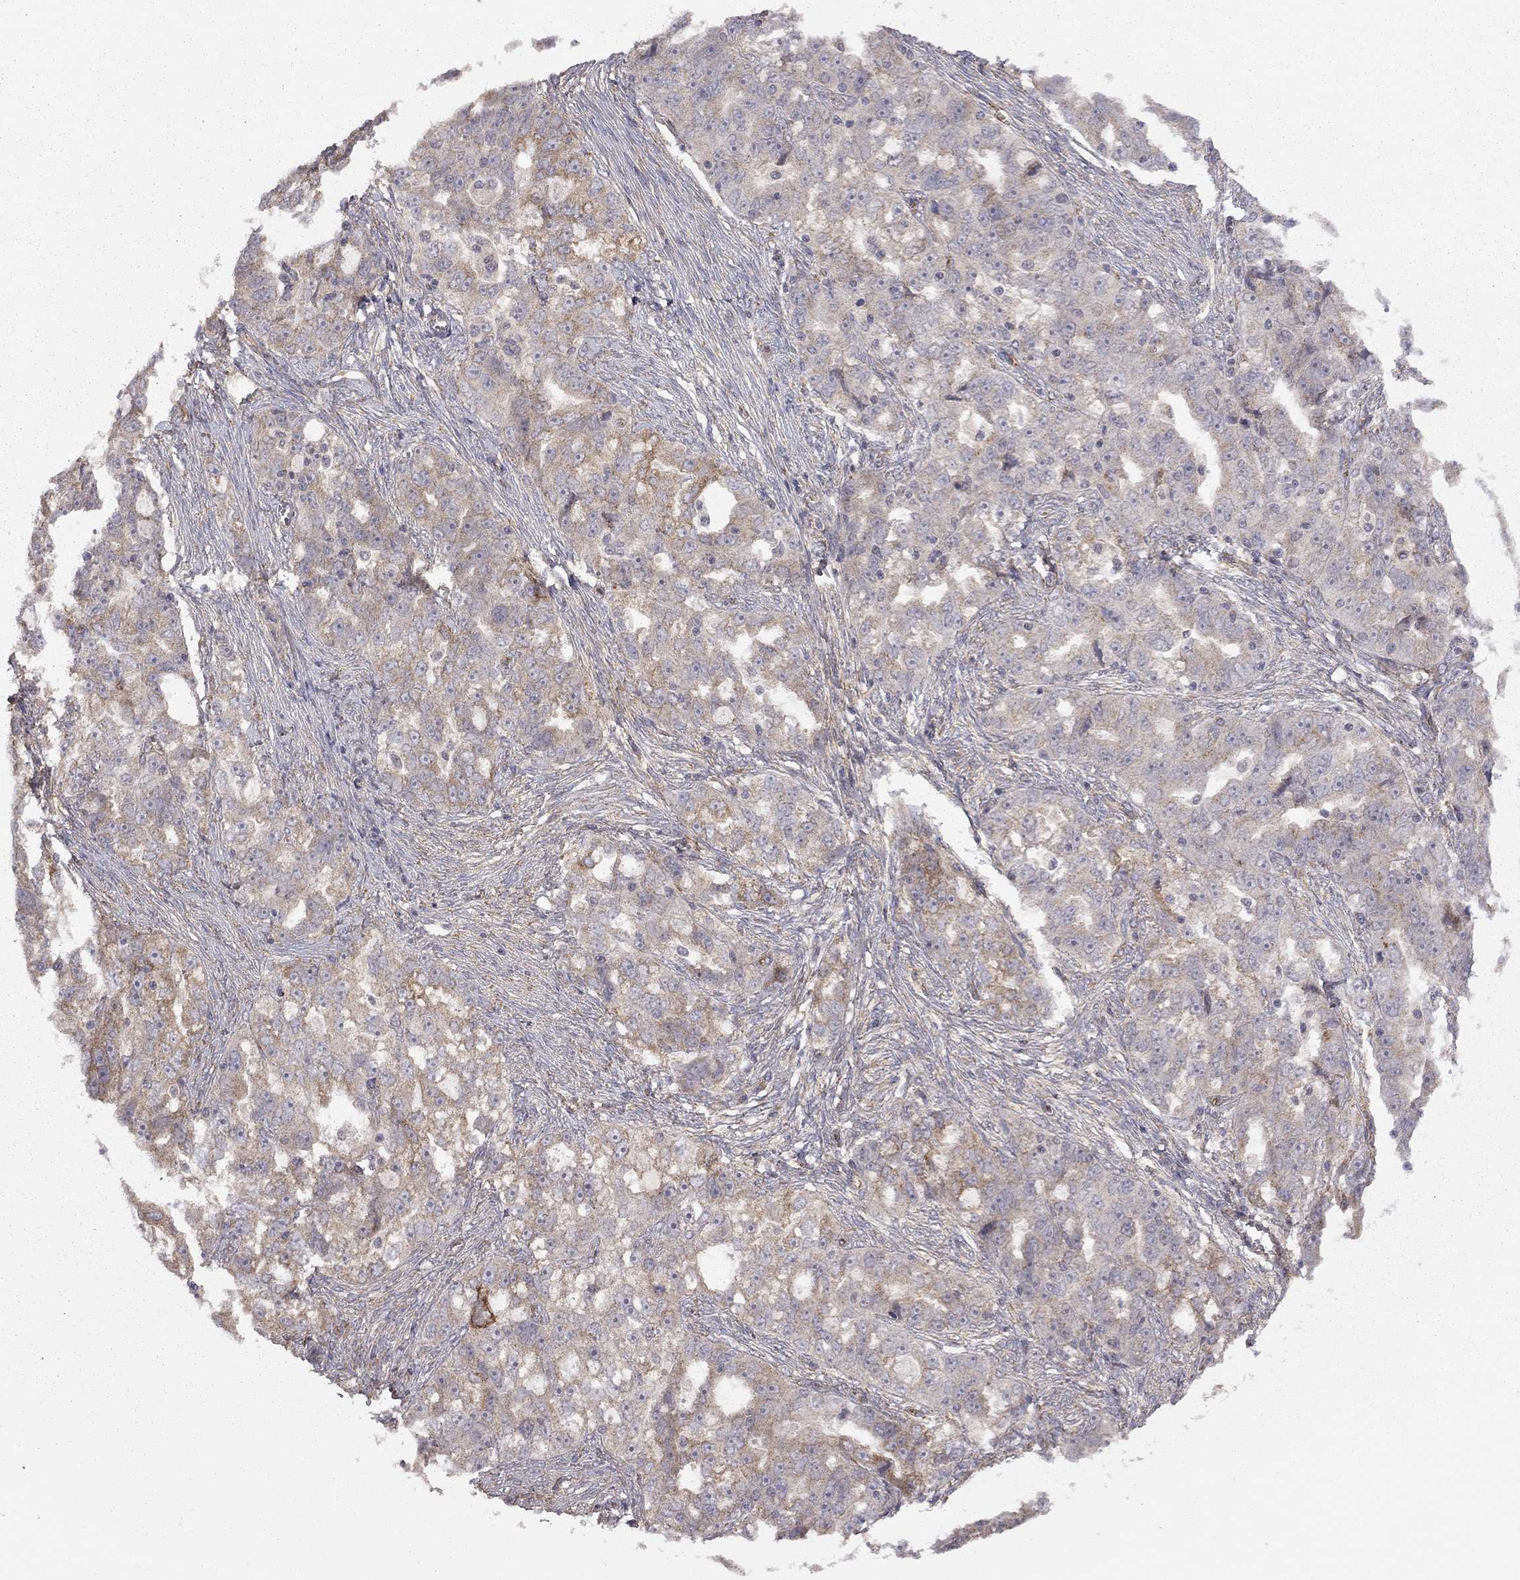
{"staining": {"intensity": "moderate", "quantity": "25%-75%", "location": "cytoplasmic/membranous"}, "tissue": "ovarian cancer", "cell_type": "Tumor cells", "image_type": "cancer", "snomed": [{"axis": "morphology", "description": "Cystadenocarcinoma, serous, NOS"}, {"axis": "topography", "description": "Ovary"}], "caption": "Ovarian cancer (serous cystadenocarcinoma) was stained to show a protein in brown. There is medium levels of moderate cytoplasmic/membranous positivity in about 25%-75% of tumor cells.", "gene": "EXOC3L2", "patient": {"sex": "female", "age": 51}}